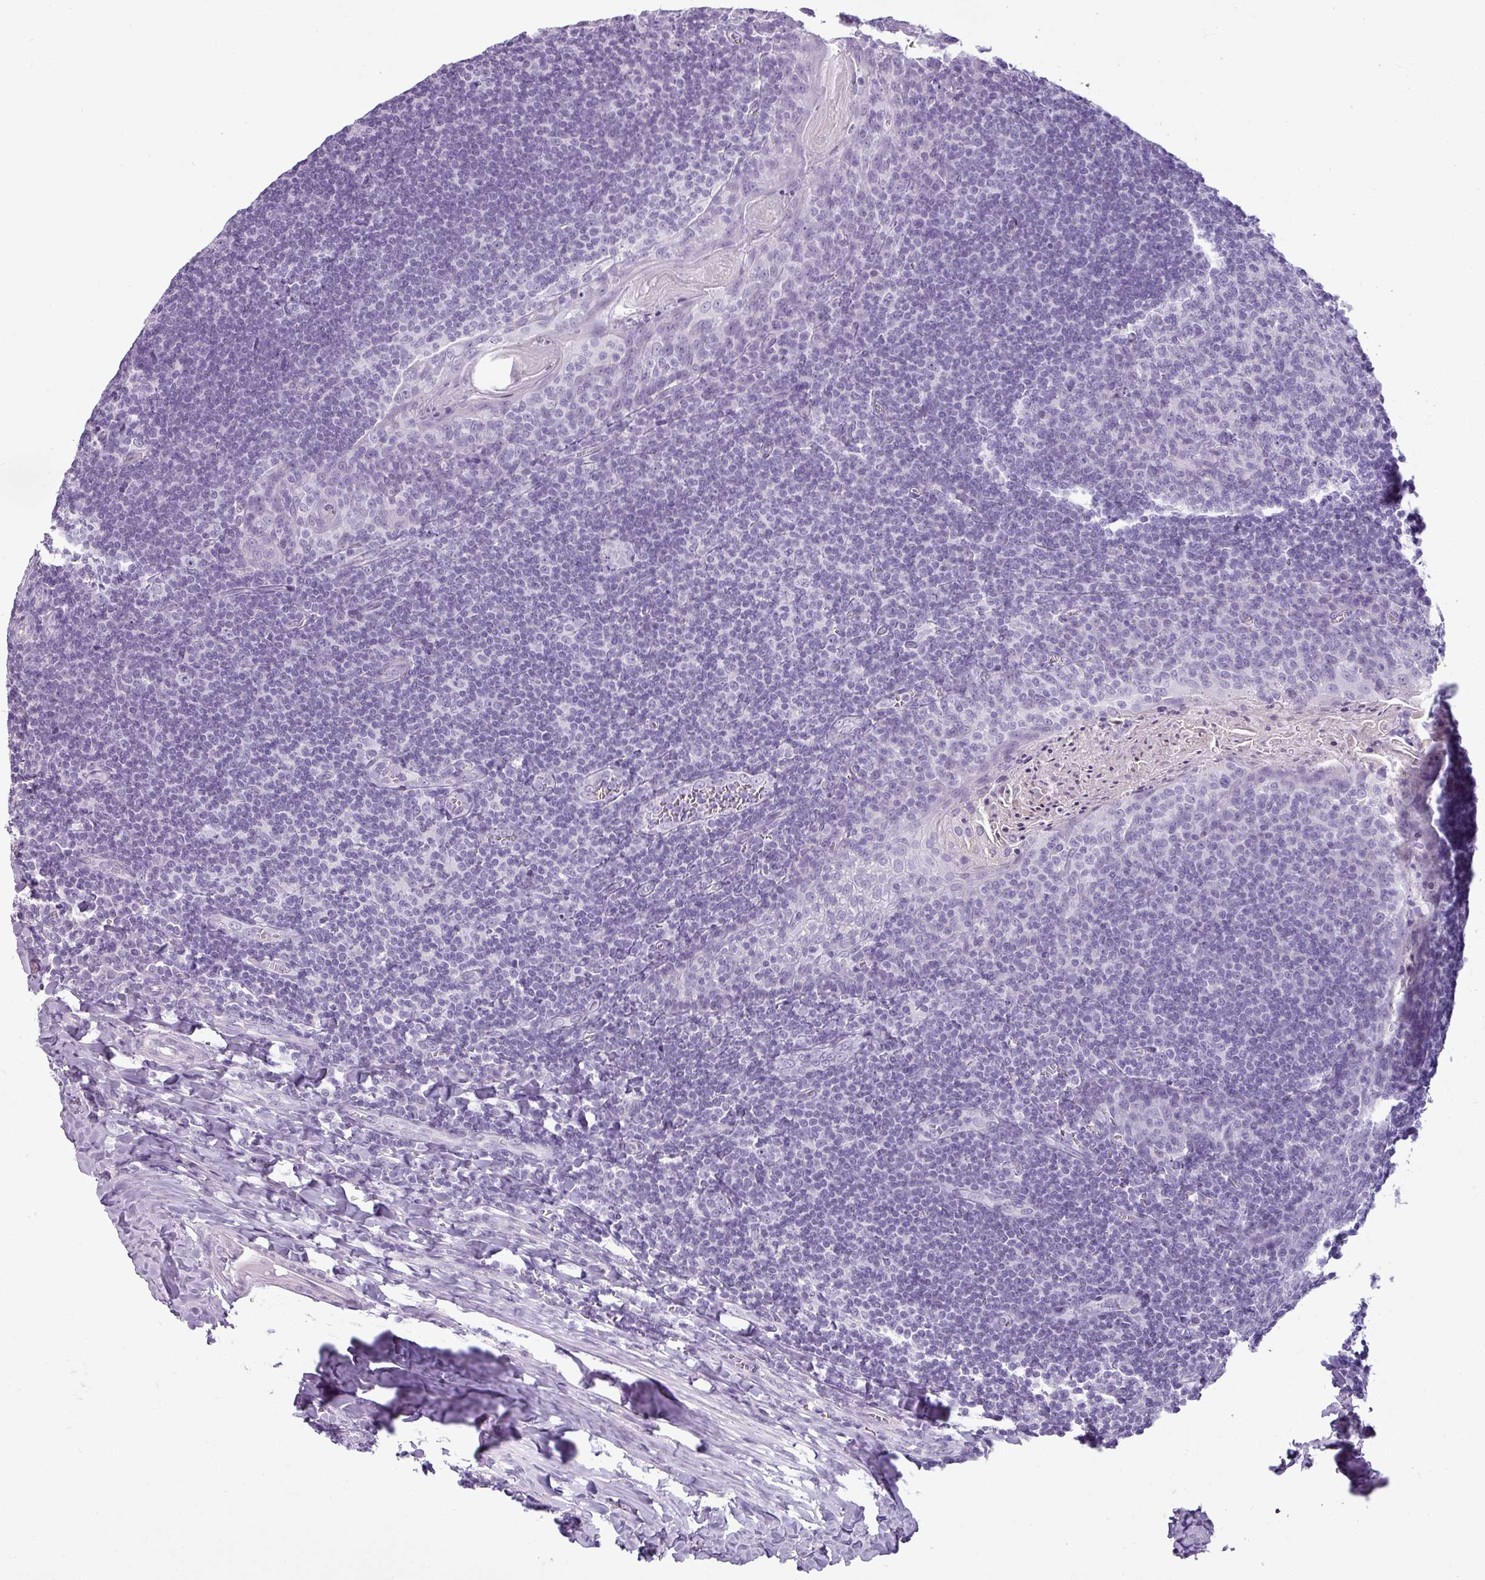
{"staining": {"intensity": "negative", "quantity": "none", "location": "none"}, "tissue": "tonsil", "cell_type": "Germinal center cells", "image_type": "normal", "snomed": [{"axis": "morphology", "description": "Normal tissue, NOS"}, {"axis": "topography", "description": "Tonsil"}], "caption": "An image of tonsil stained for a protein exhibits no brown staining in germinal center cells.", "gene": "CDH16", "patient": {"sex": "male", "age": 27}}